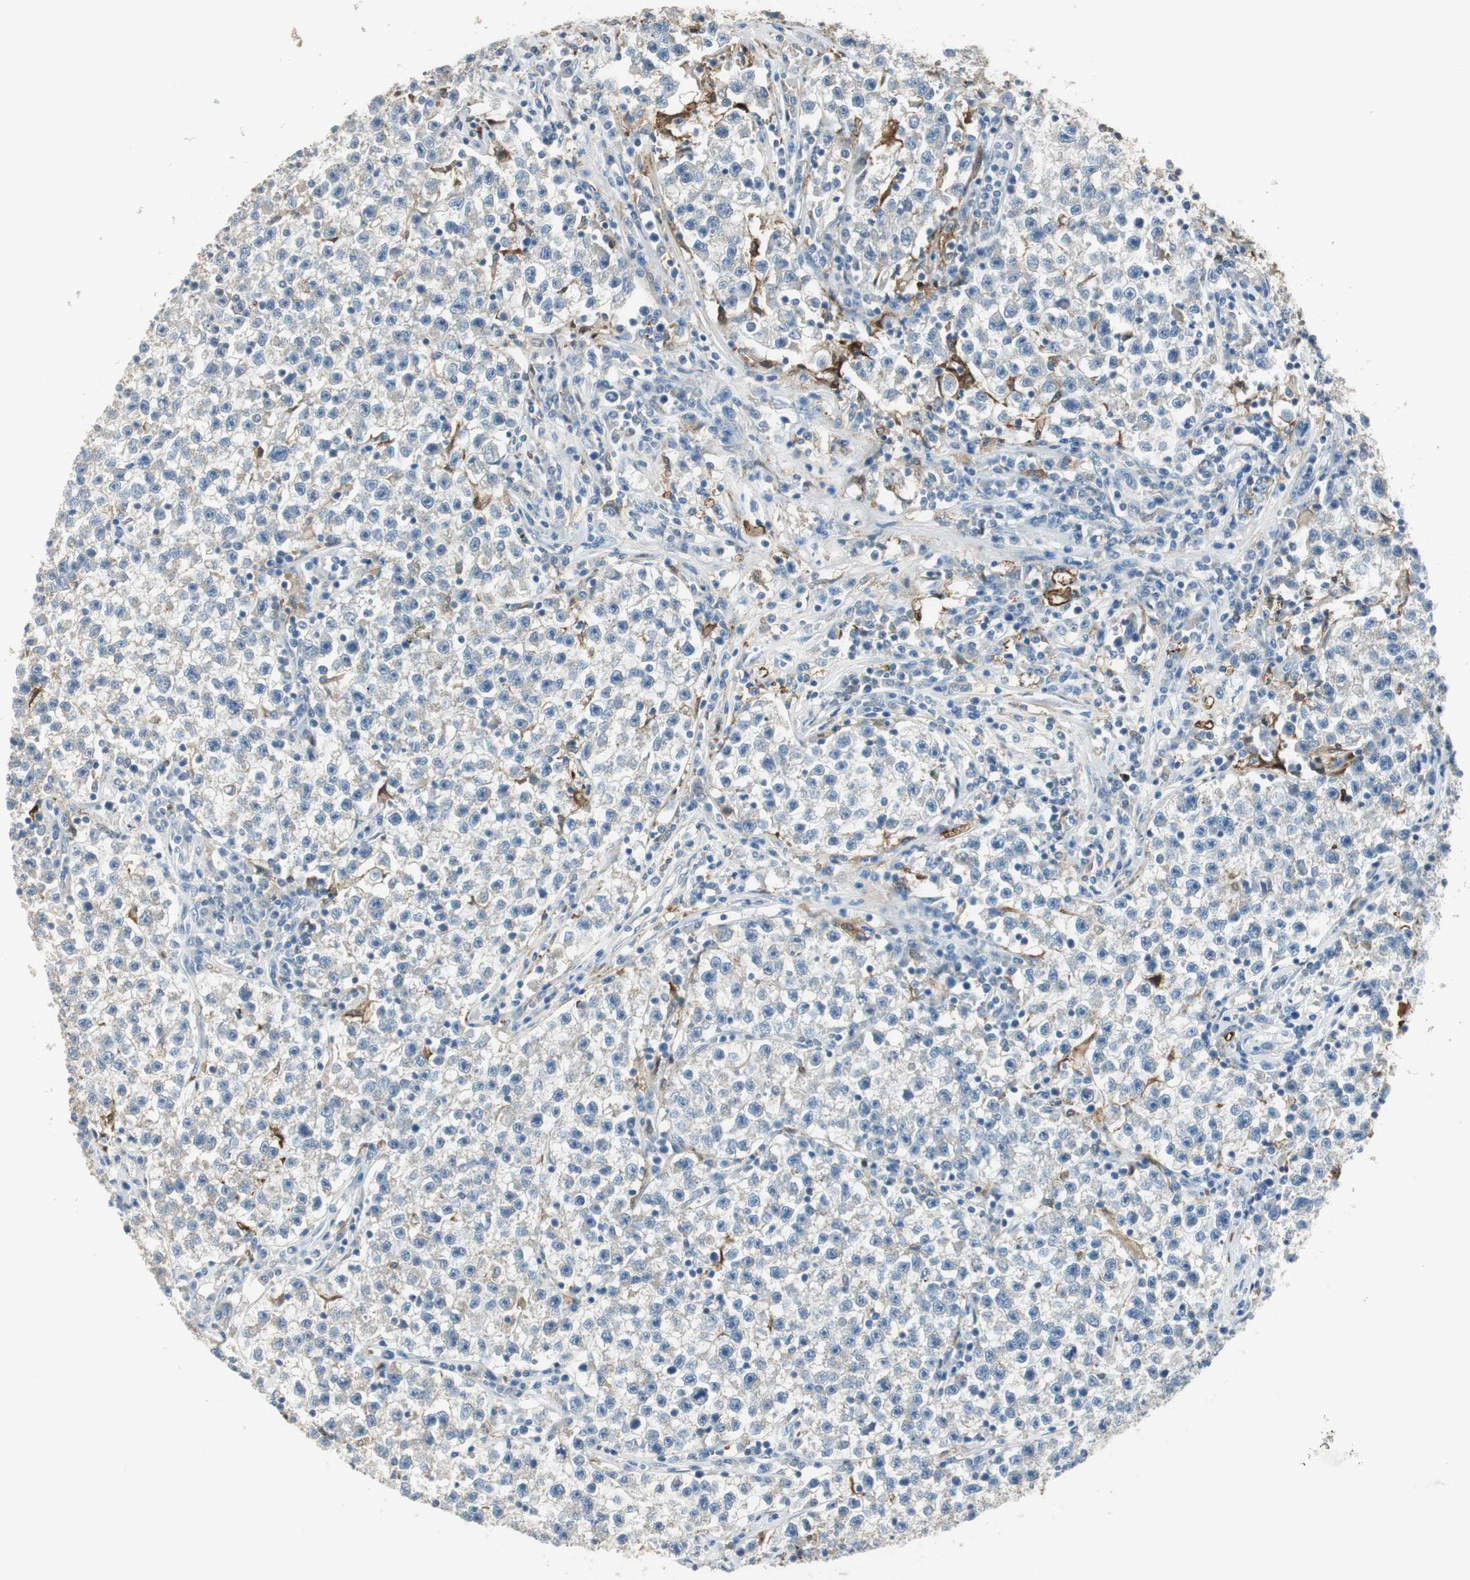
{"staining": {"intensity": "weak", "quantity": "<25%", "location": "cytoplasmic/membranous"}, "tissue": "testis cancer", "cell_type": "Tumor cells", "image_type": "cancer", "snomed": [{"axis": "morphology", "description": "Seminoma, NOS"}, {"axis": "topography", "description": "Testis"}], "caption": "Testis cancer was stained to show a protein in brown. There is no significant positivity in tumor cells. Brightfield microscopy of immunohistochemistry (IHC) stained with DAB (brown) and hematoxylin (blue), captured at high magnification.", "gene": "MSTO1", "patient": {"sex": "male", "age": 22}}